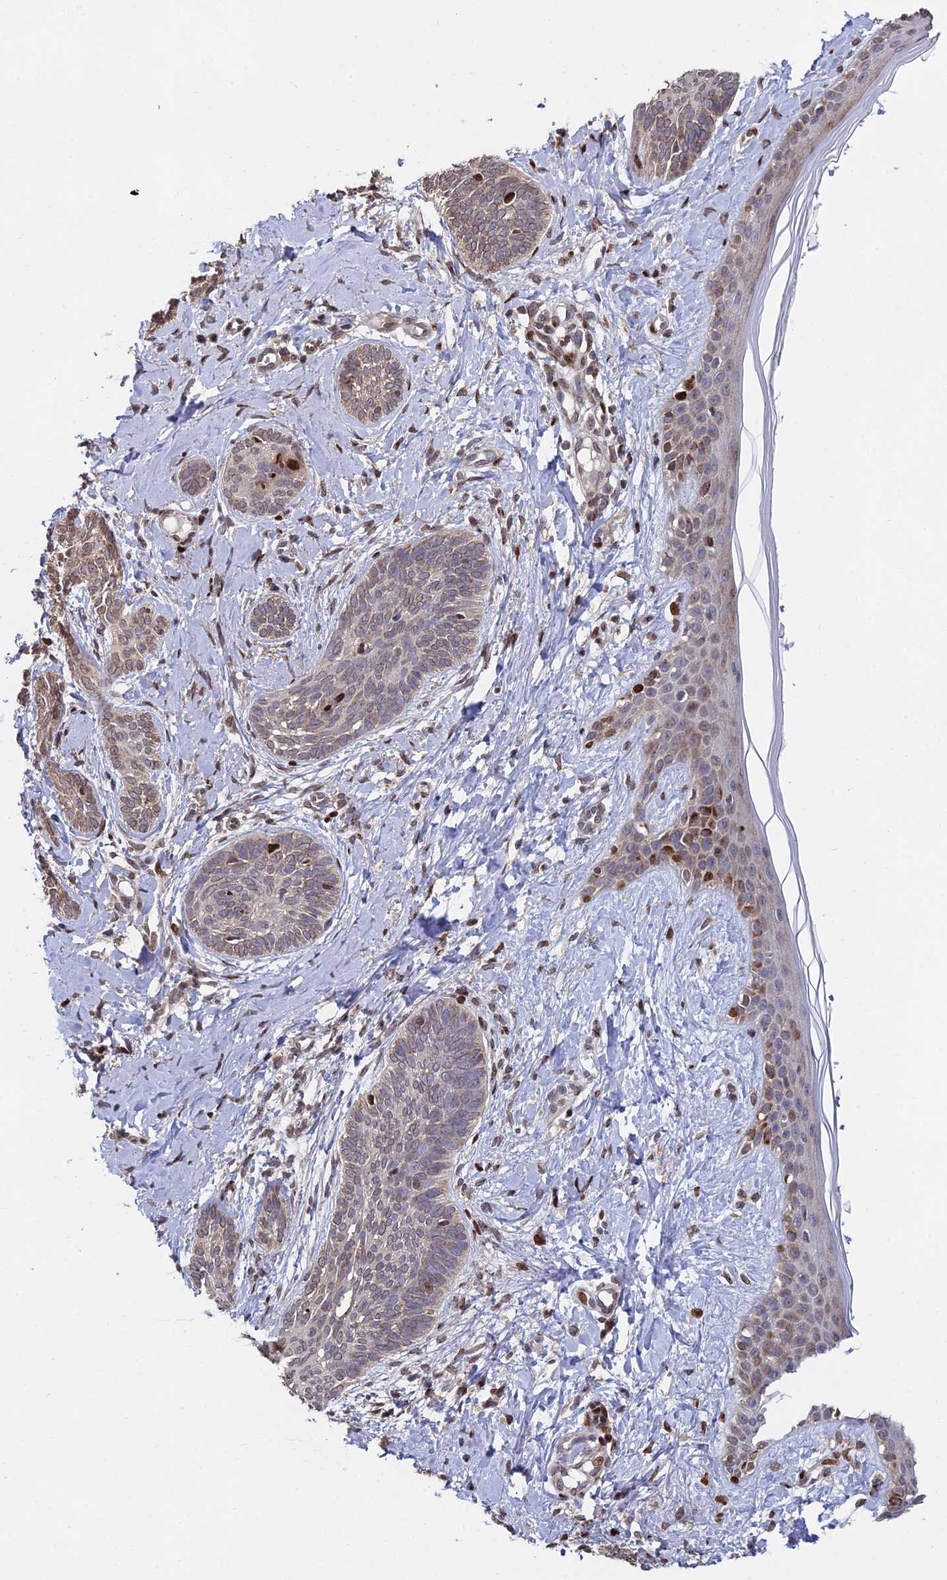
{"staining": {"intensity": "weak", "quantity": "25%-75%", "location": "cytoplasmic/membranous,nuclear"}, "tissue": "skin cancer", "cell_type": "Tumor cells", "image_type": "cancer", "snomed": [{"axis": "morphology", "description": "Basal cell carcinoma"}, {"axis": "topography", "description": "Skin"}], "caption": "The immunohistochemical stain shows weak cytoplasmic/membranous and nuclear expression in tumor cells of skin cancer (basal cell carcinoma) tissue.", "gene": "RBMS2", "patient": {"sex": "female", "age": 81}}